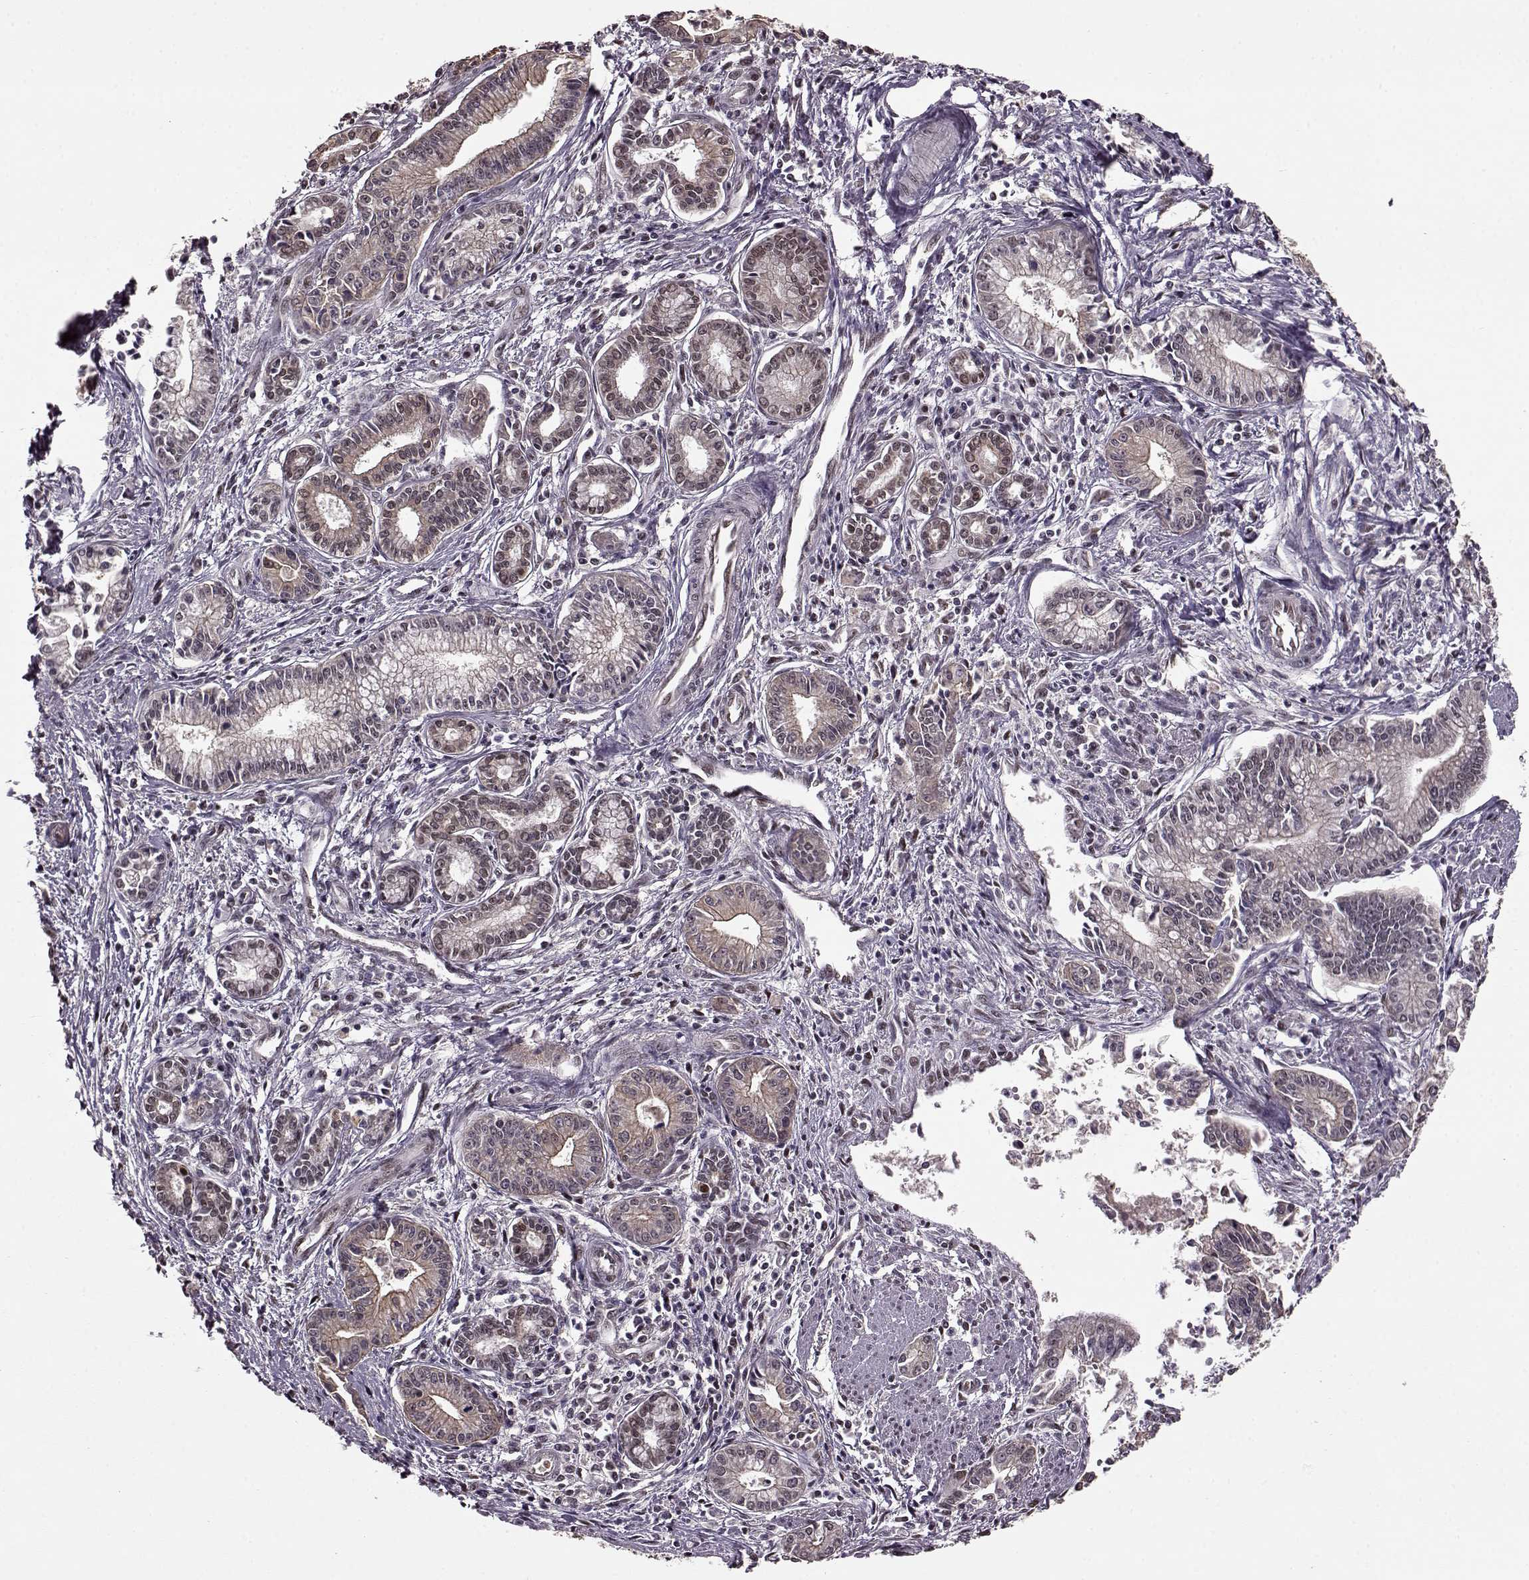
{"staining": {"intensity": "weak", "quantity": ">75%", "location": "cytoplasmic/membranous"}, "tissue": "pancreatic cancer", "cell_type": "Tumor cells", "image_type": "cancer", "snomed": [{"axis": "morphology", "description": "Adenocarcinoma, NOS"}, {"axis": "topography", "description": "Pancreas"}], "caption": "Protein analysis of pancreatic cancer tissue demonstrates weak cytoplasmic/membranous expression in about >75% of tumor cells. (DAB IHC, brown staining for protein, blue staining for nuclei).", "gene": "FTO", "patient": {"sex": "female", "age": 65}}